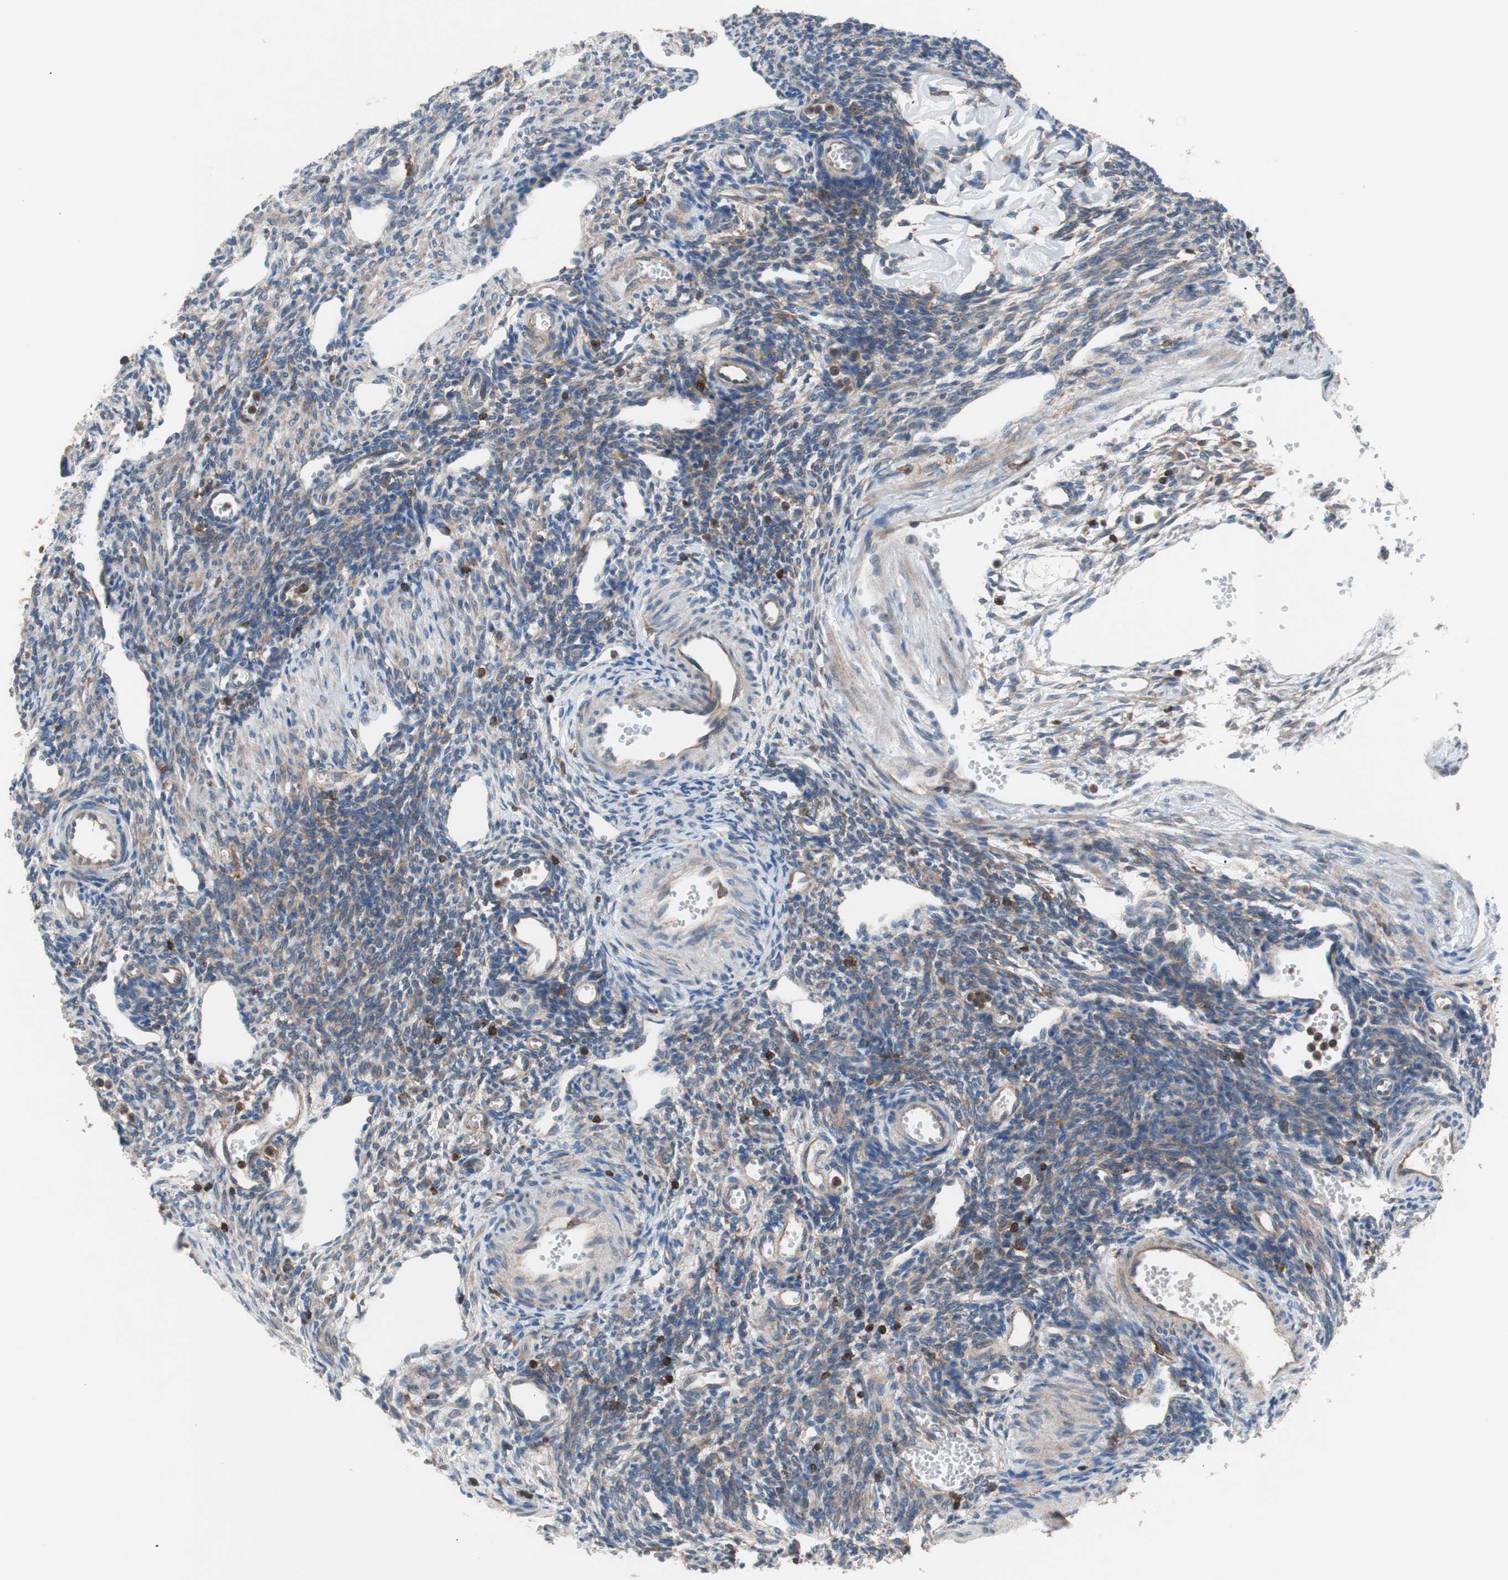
{"staining": {"intensity": "moderate", "quantity": "25%-75%", "location": "cytoplasmic/membranous"}, "tissue": "ovary", "cell_type": "Ovarian stroma cells", "image_type": "normal", "snomed": [{"axis": "morphology", "description": "Normal tissue, NOS"}, {"axis": "topography", "description": "Ovary"}], "caption": "Immunohistochemistry (IHC) image of unremarkable human ovary stained for a protein (brown), which exhibits medium levels of moderate cytoplasmic/membranous positivity in about 25%-75% of ovarian stroma cells.", "gene": "PIK3R1", "patient": {"sex": "female", "age": 33}}